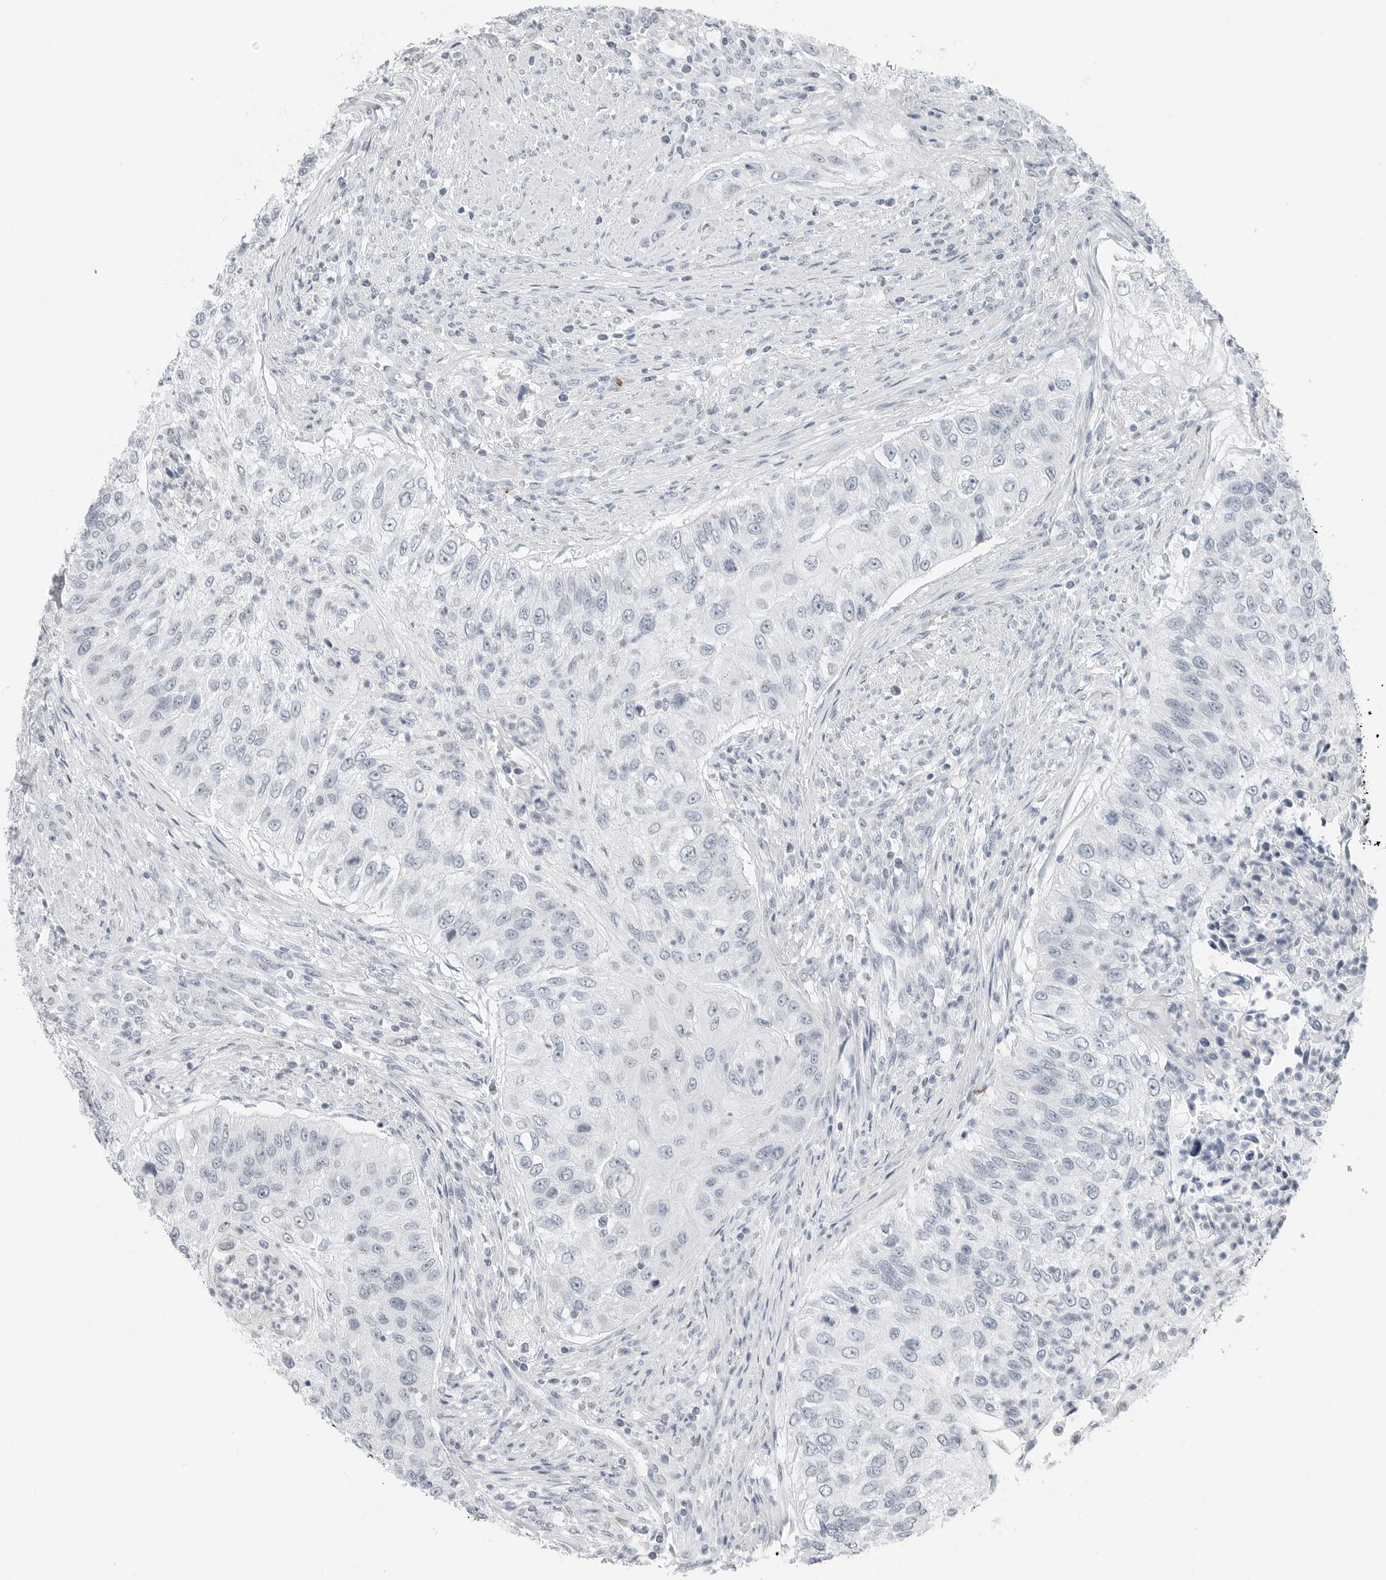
{"staining": {"intensity": "negative", "quantity": "none", "location": "none"}, "tissue": "urothelial cancer", "cell_type": "Tumor cells", "image_type": "cancer", "snomed": [{"axis": "morphology", "description": "Urothelial carcinoma, High grade"}, {"axis": "topography", "description": "Urinary bladder"}], "caption": "There is no significant expression in tumor cells of urothelial carcinoma (high-grade).", "gene": "XIRP1", "patient": {"sex": "female", "age": 60}}